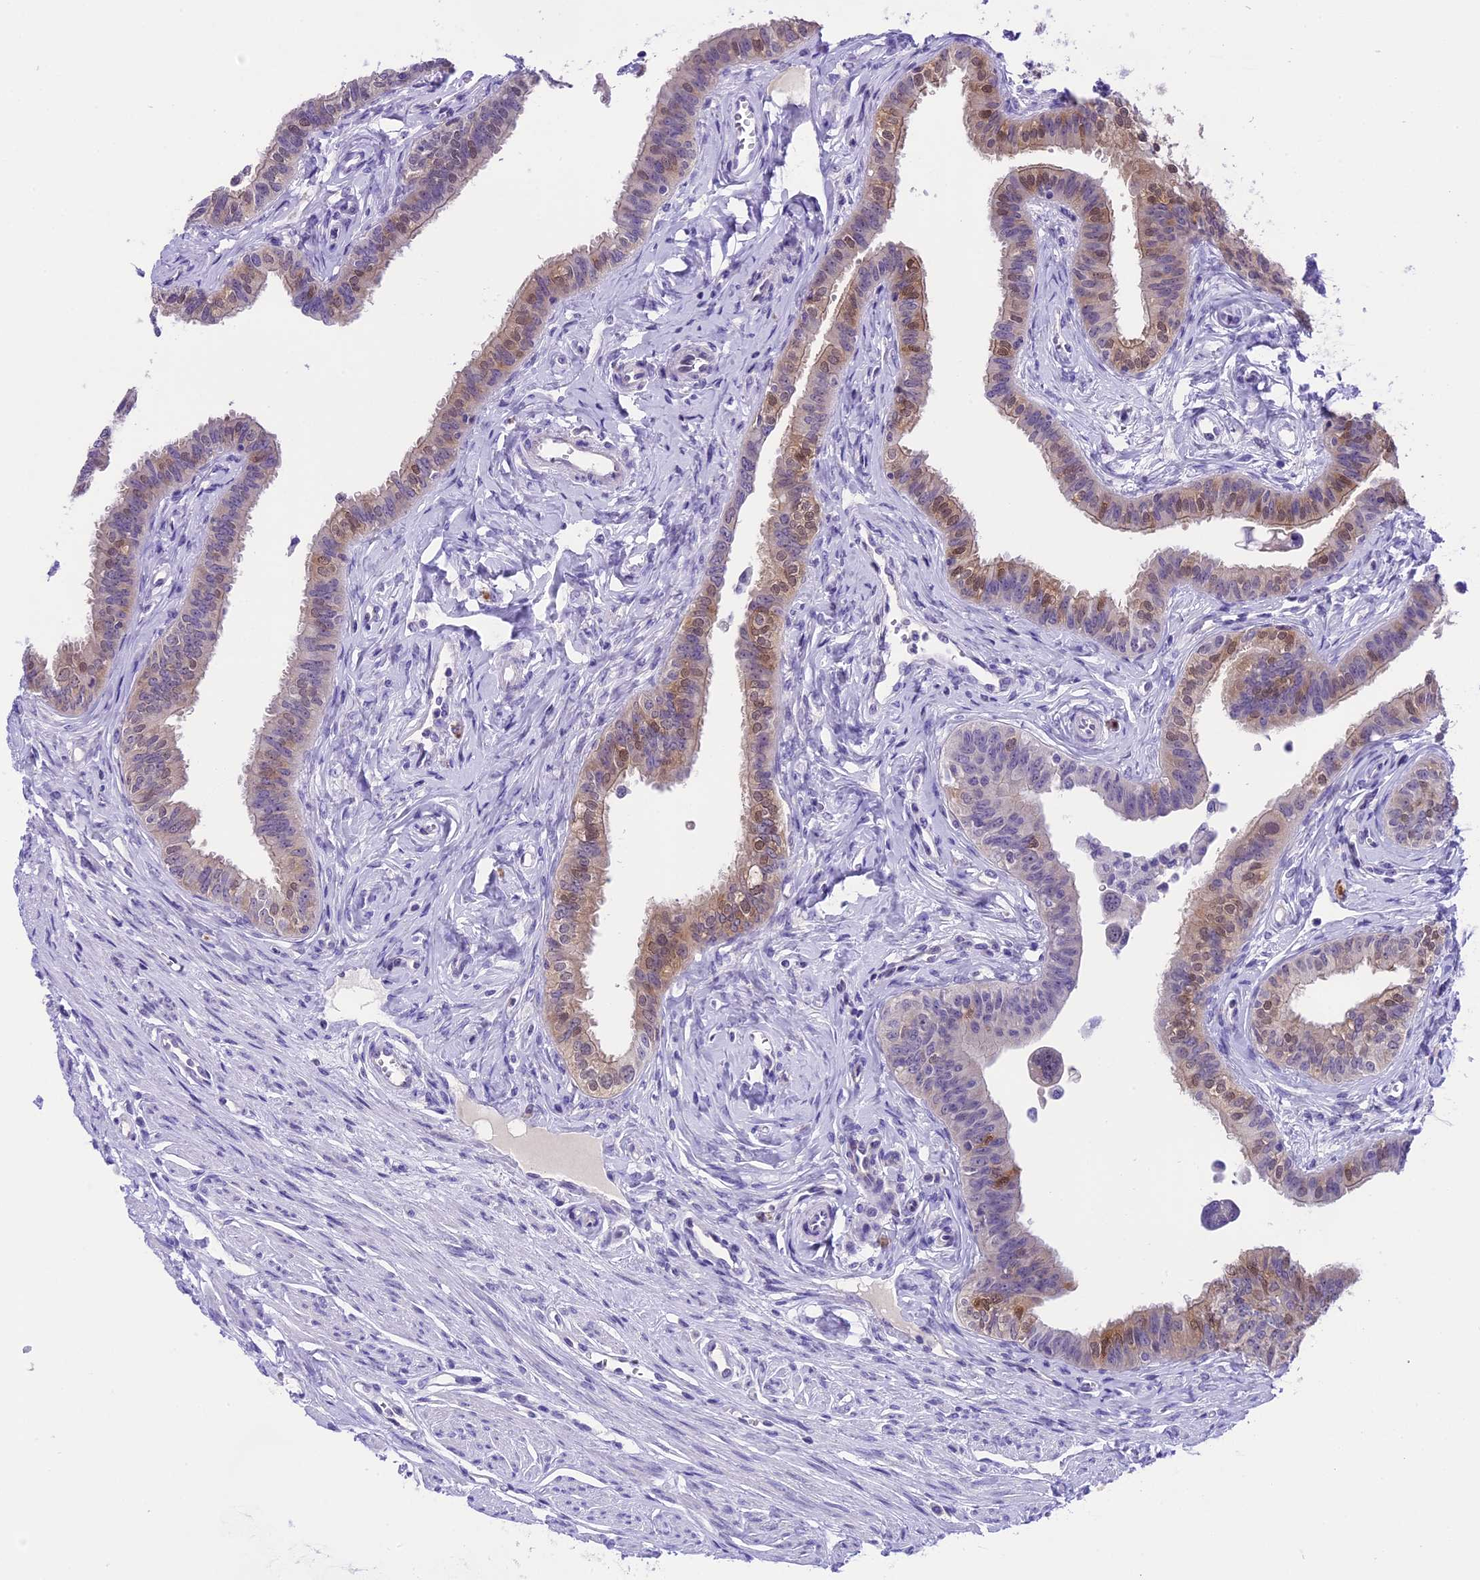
{"staining": {"intensity": "moderate", "quantity": "<25%", "location": "cytoplasmic/membranous,nuclear"}, "tissue": "fallopian tube", "cell_type": "Glandular cells", "image_type": "normal", "snomed": [{"axis": "morphology", "description": "Normal tissue, NOS"}, {"axis": "morphology", "description": "Carcinoma, NOS"}, {"axis": "topography", "description": "Fallopian tube"}, {"axis": "topography", "description": "Ovary"}], "caption": "This photomicrograph shows IHC staining of benign fallopian tube, with low moderate cytoplasmic/membranous,nuclear staining in about <25% of glandular cells.", "gene": "PRR15", "patient": {"sex": "female", "age": 59}}